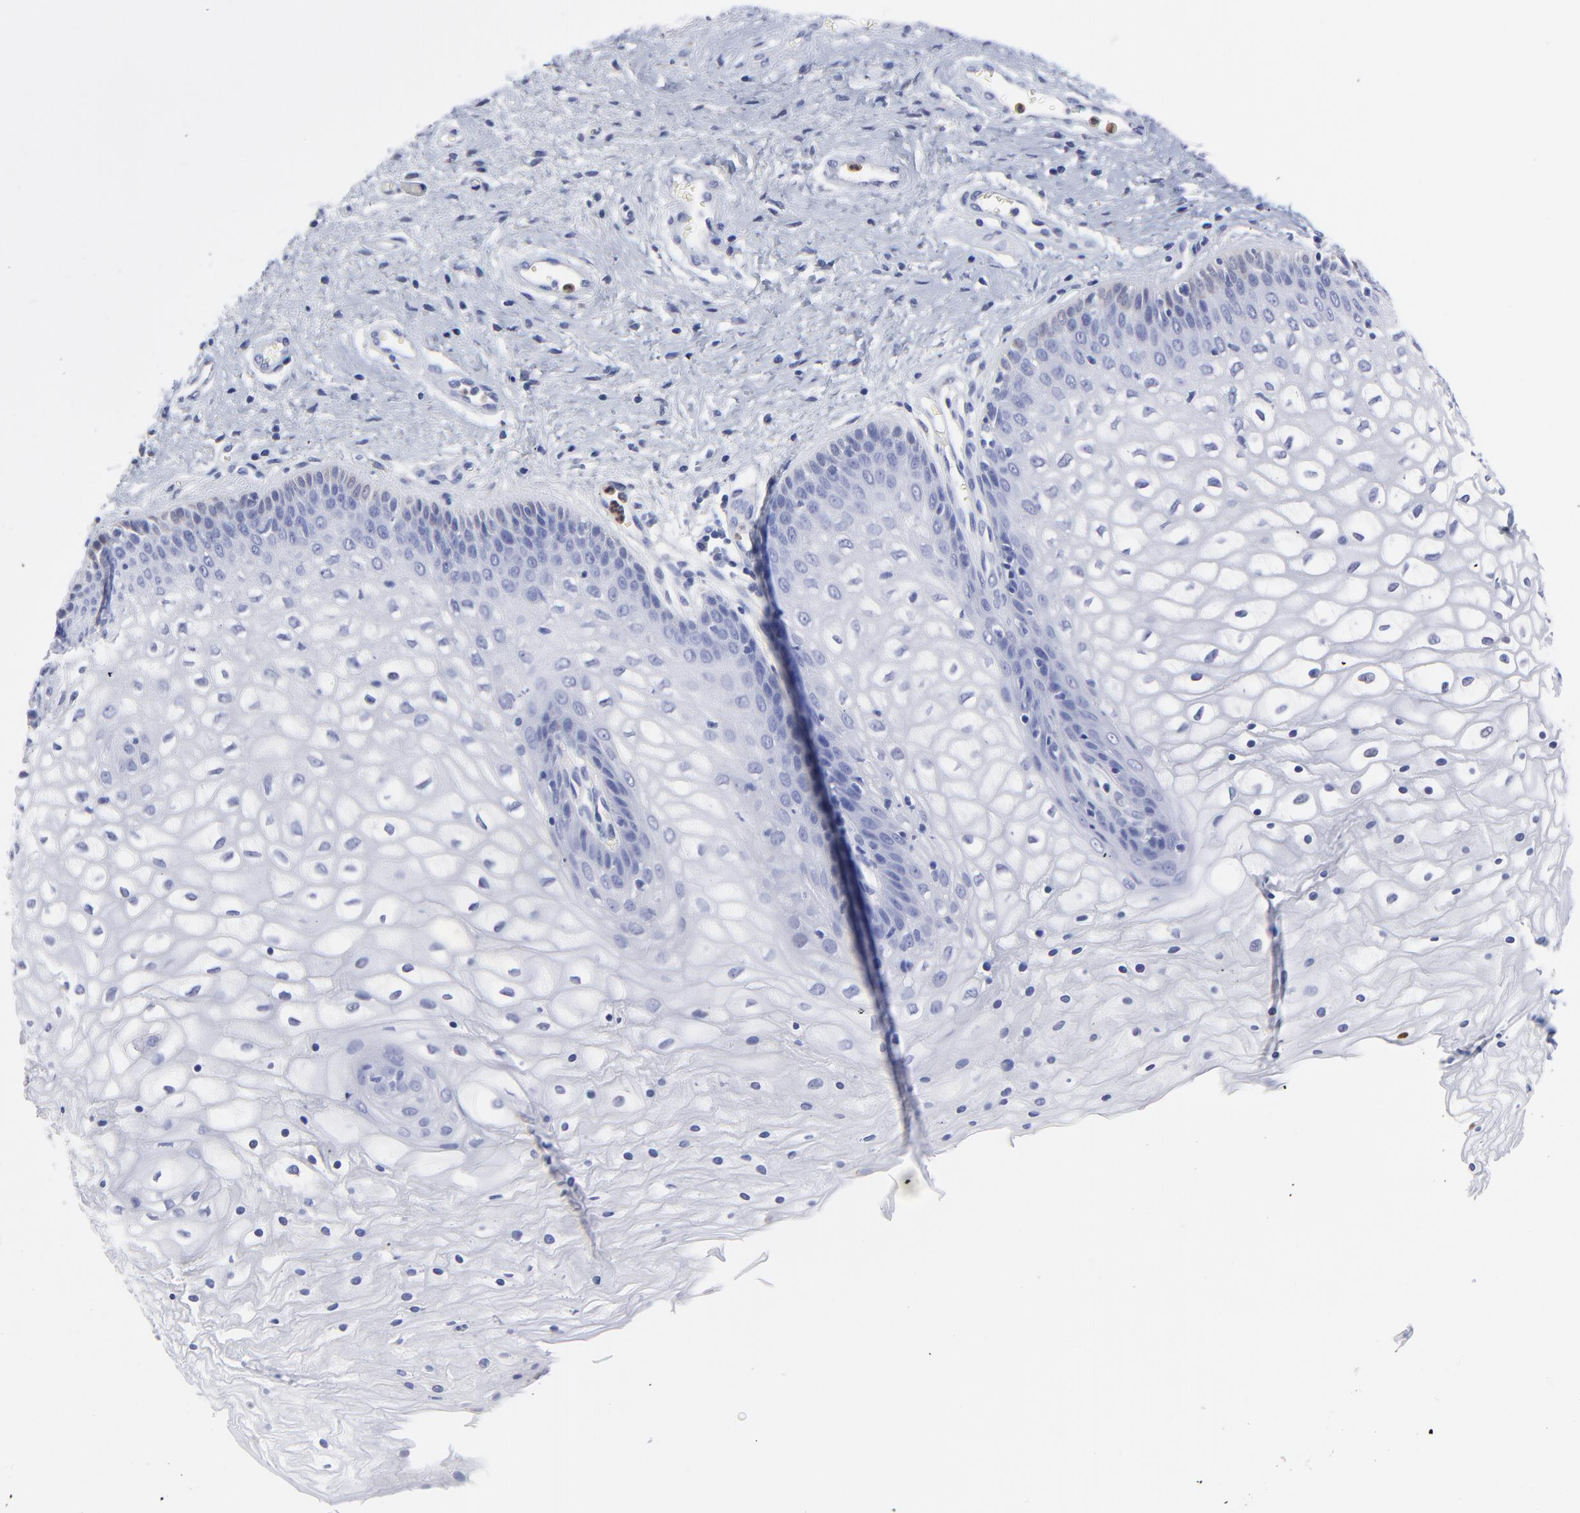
{"staining": {"intensity": "negative", "quantity": "none", "location": "none"}, "tissue": "vagina", "cell_type": "Squamous epithelial cells", "image_type": "normal", "snomed": [{"axis": "morphology", "description": "Normal tissue, NOS"}, {"axis": "topography", "description": "Vagina"}], "caption": "Immunohistochemistry of benign human vagina shows no positivity in squamous epithelial cells.", "gene": "SMARCA1", "patient": {"sex": "female", "age": 34}}